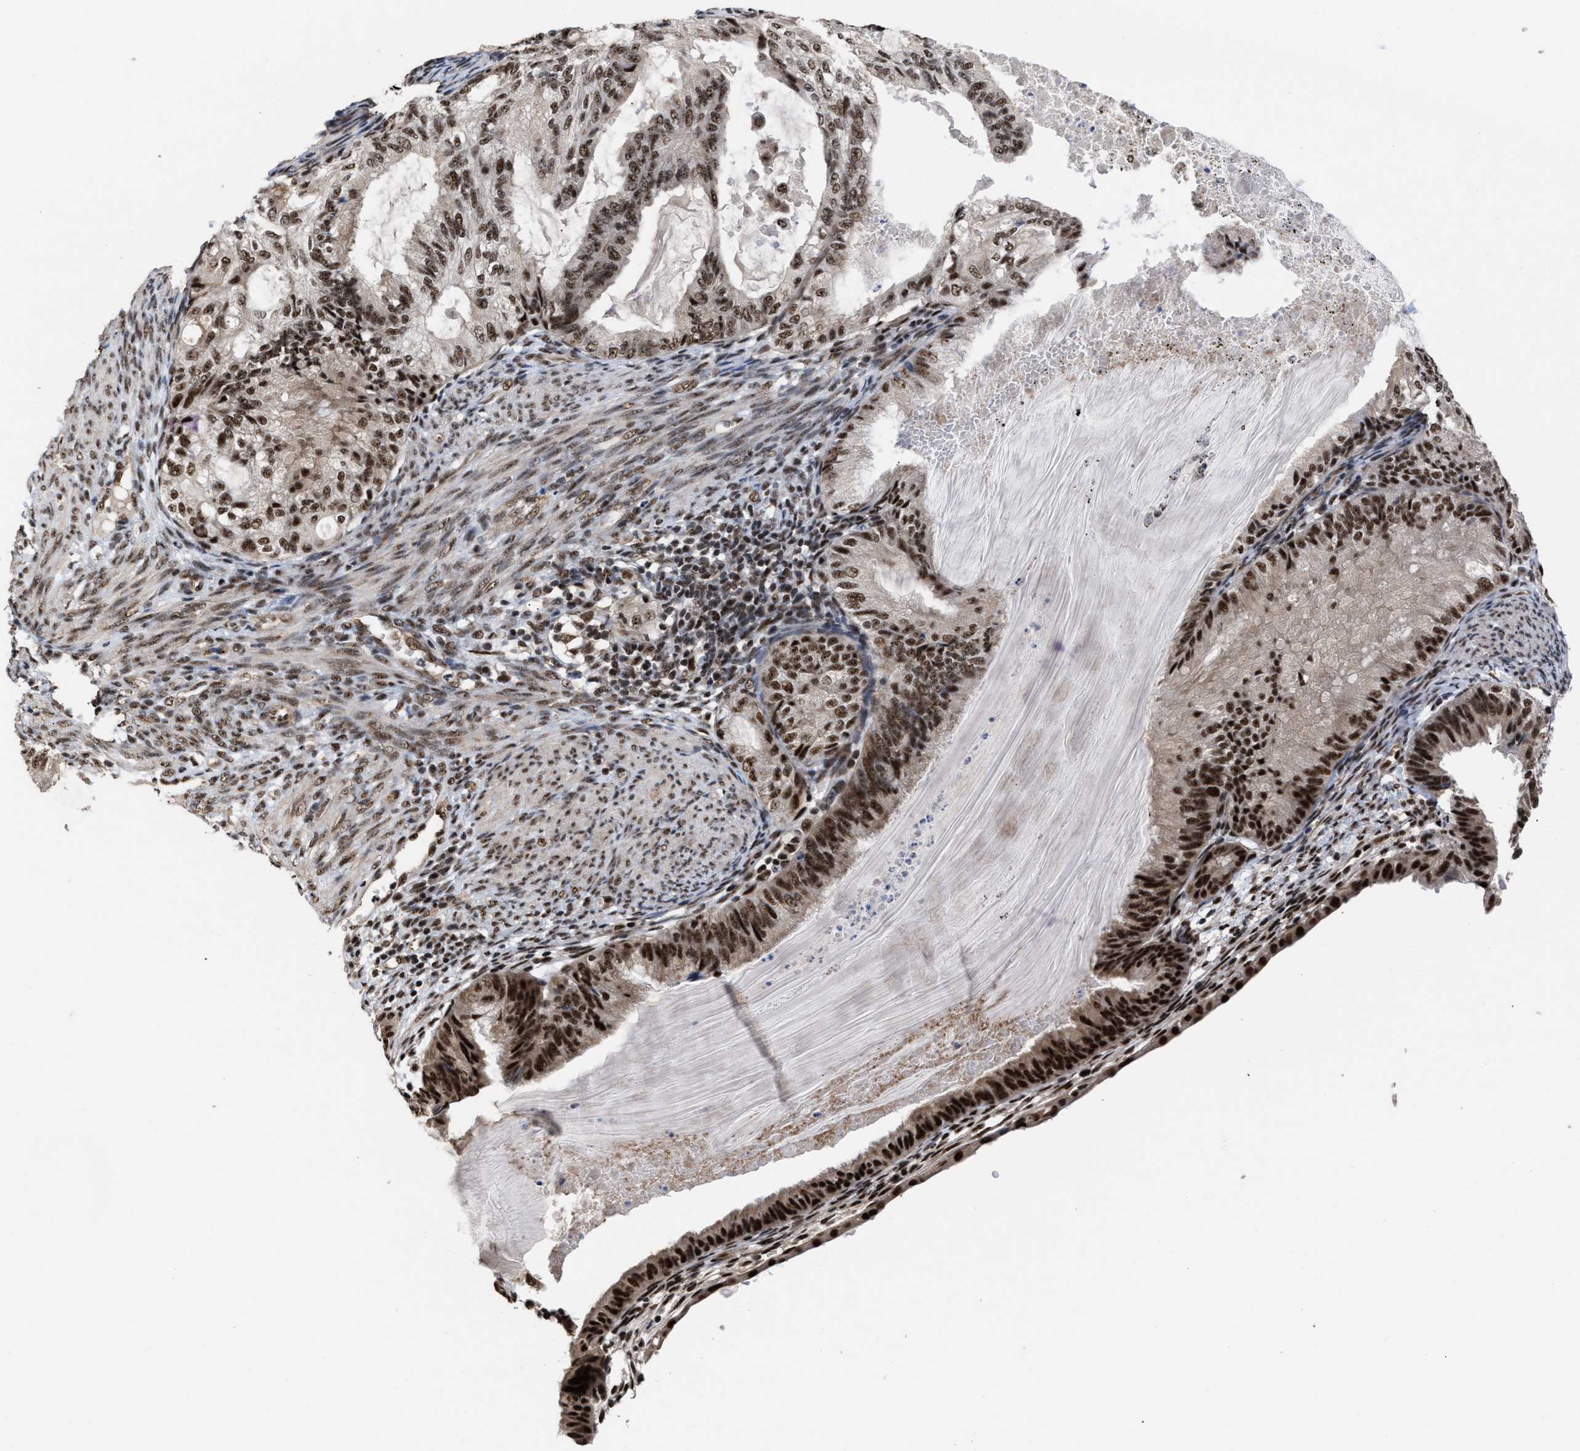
{"staining": {"intensity": "strong", "quantity": ">75%", "location": "cytoplasmic/membranous,nuclear"}, "tissue": "cervical cancer", "cell_type": "Tumor cells", "image_type": "cancer", "snomed": [{"axis": "morphology", "description": "Normal tissue, NOS"}, {"axis": "morphology", "description": "Adenocarcinoma, NOS"}, {"axis": "topography", "description": "Cervix"}, {"axis": "topography", "description": "Endometrium"}], "caption": "Immunohistochemistry (IHC) (DAB) staining of human adenocarcinoma (cervical) displays strong cytoplasmic/membranous and nuclear protein staining in about >75% of tumor cells. Nuclei are stained in blue.", "gene": "EIF4A3", "patient": {"sex": "female", "age": 86}}